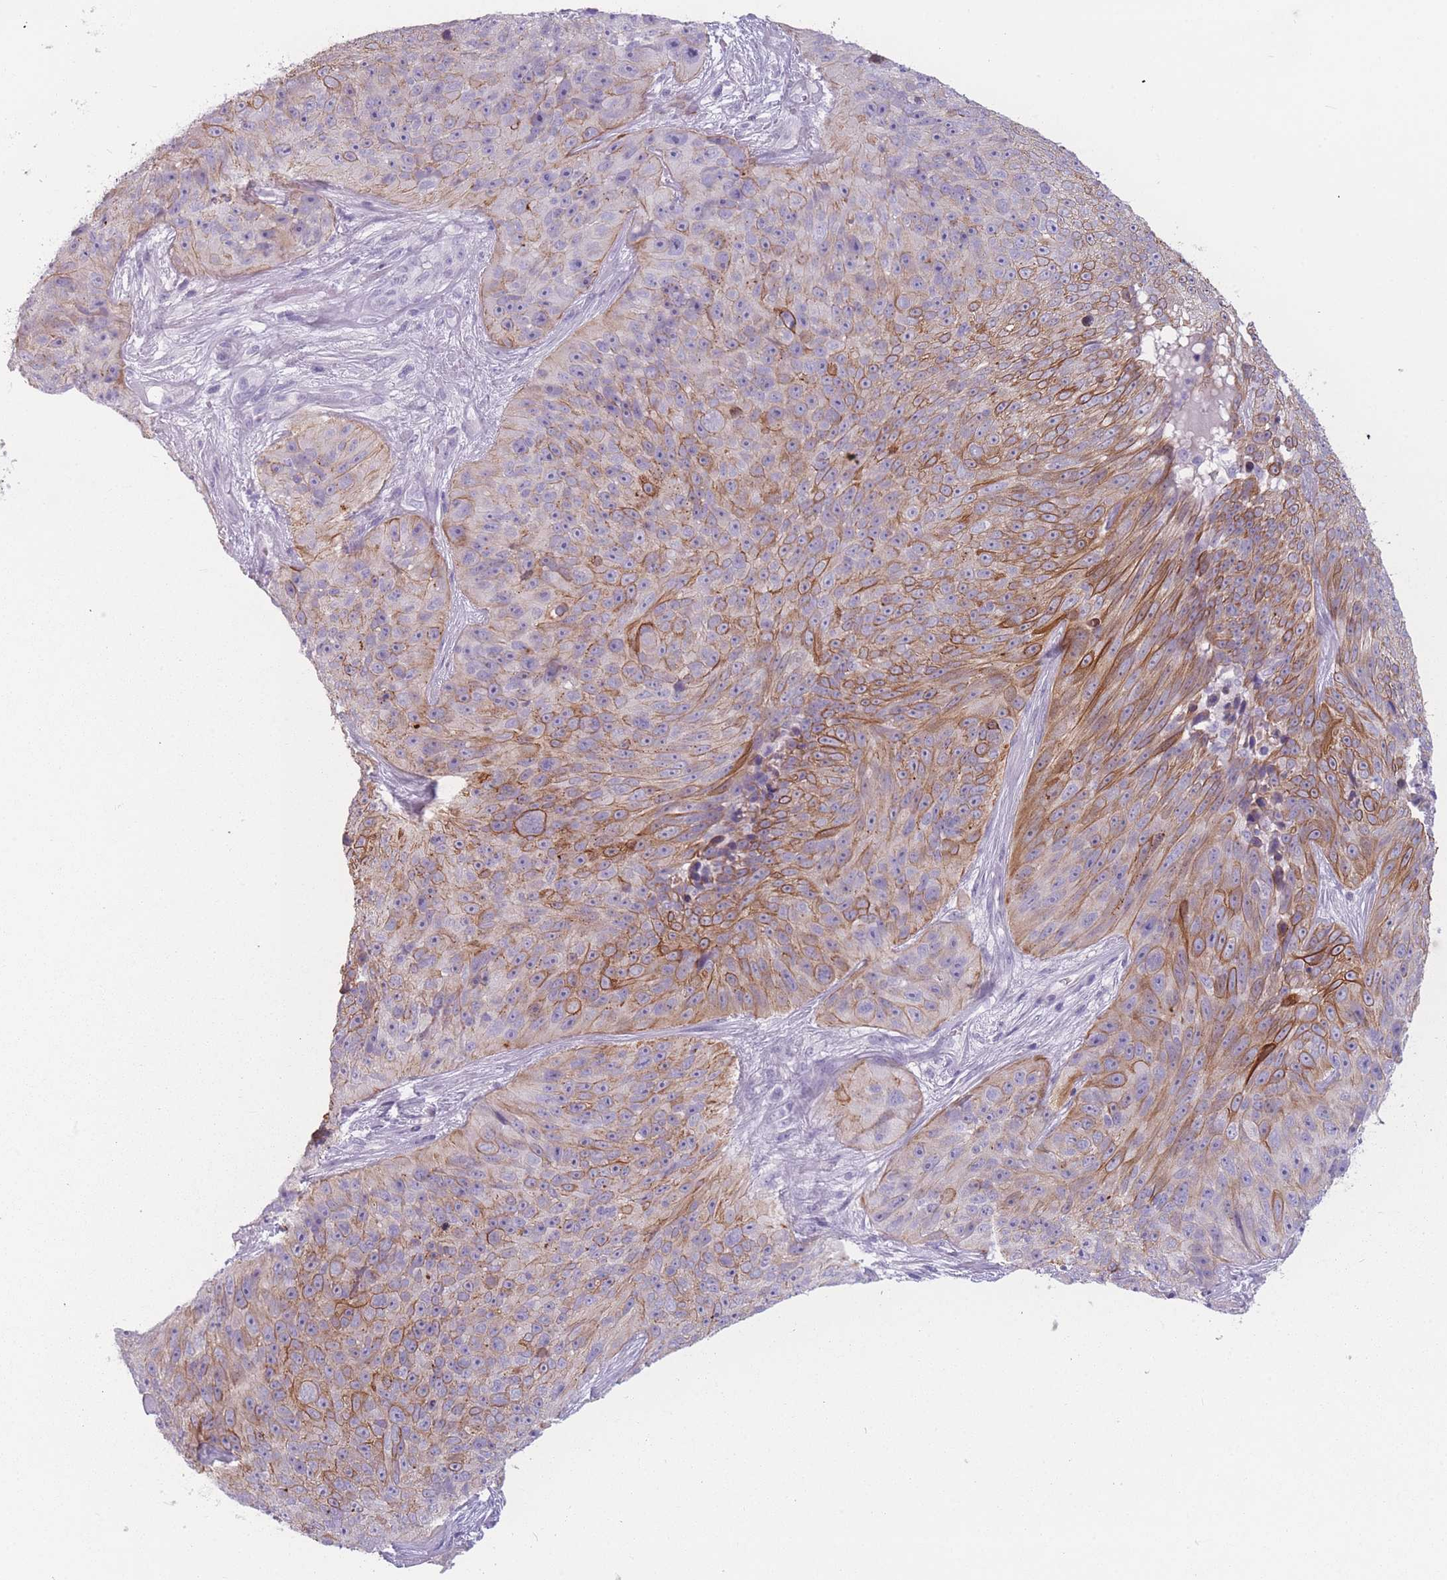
{"staining": {"intensity": "moderate", "quantity": "25%-75%", "location": "cytoplasmic/membranous"}, "tissue": "skin cancer", "cell_type": "Tumor cells", "image_type": "cancer", "snomed": [{"axis": "morphology", "description": "Squamous cell carcinoma, NOS"}, {"axis": "topography", "description": "Skin"}], "caption": "An image showing moderate cytoplasmic/membranous positivity in about 25%-75% of tumor cells in squamous cell carcinoma (skin), as visualized by brown immunohistochemical staining.", "gene": "PPFIA3", "patient": {"sex": "female", "age": 87}}